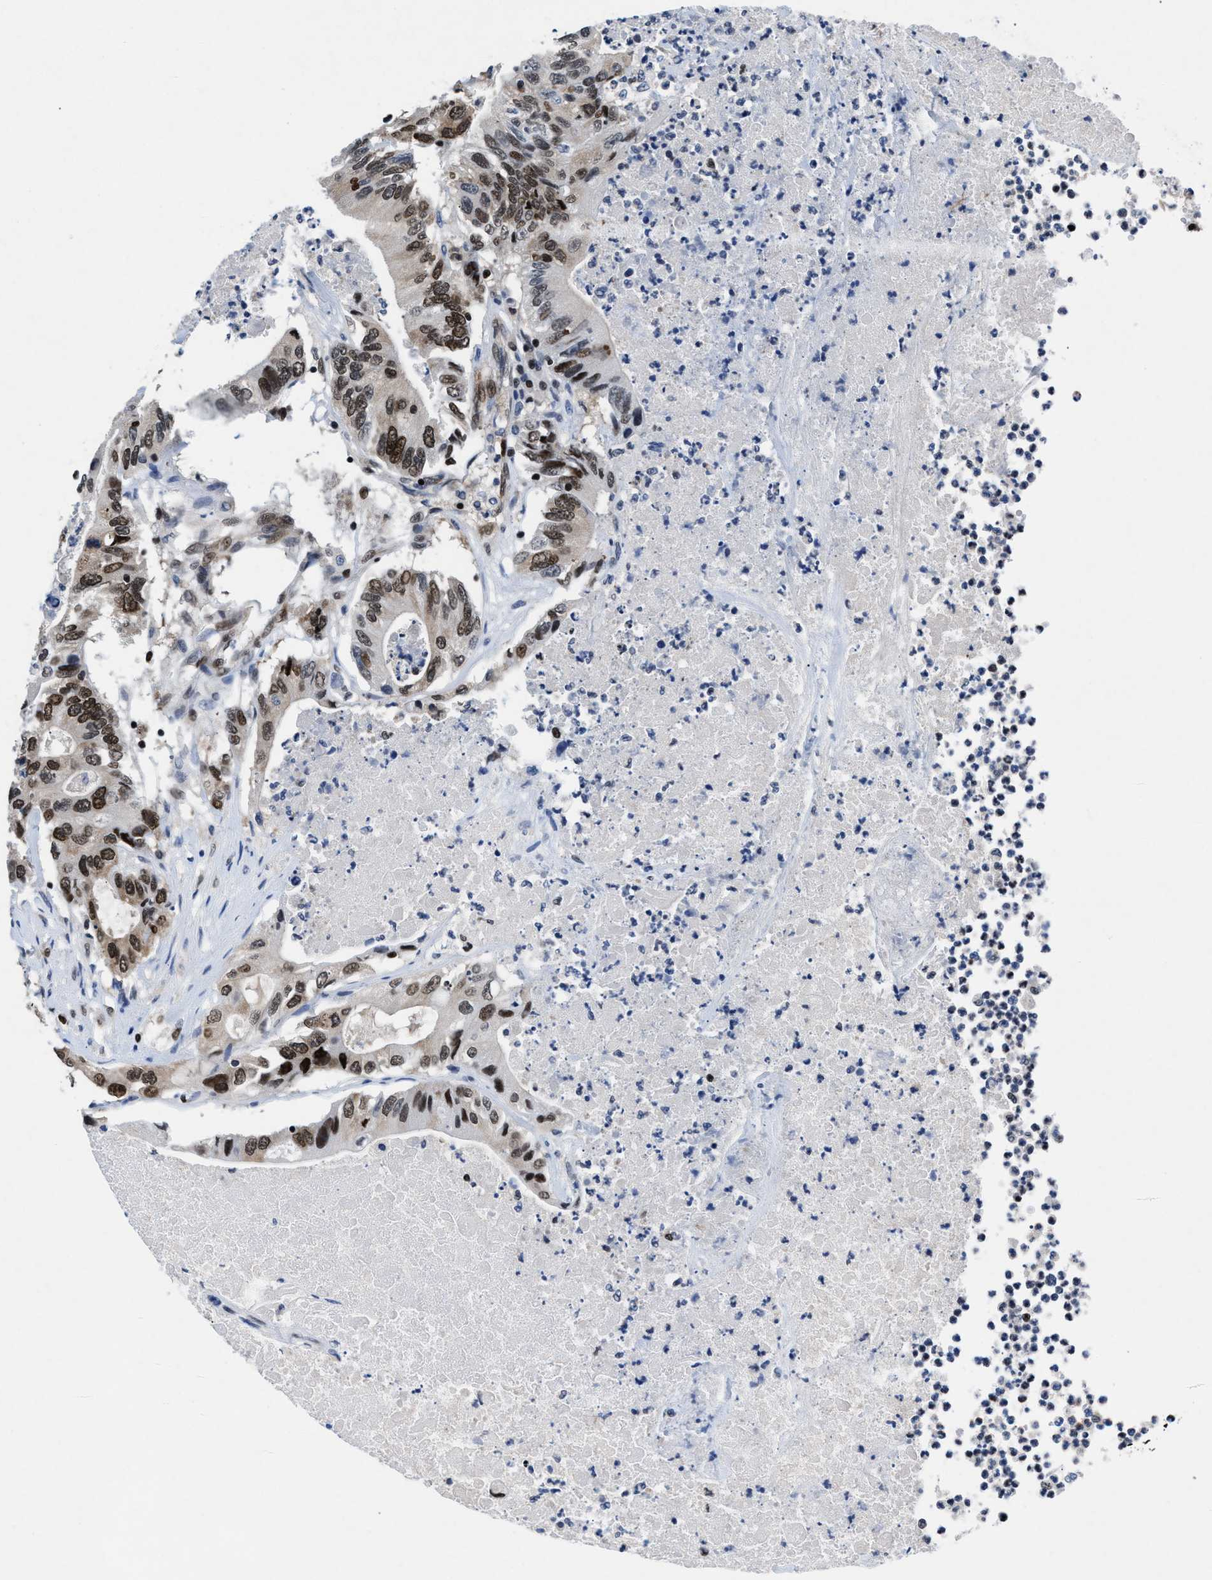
{"staining": {"intensity": "strong", "quantity": ">75%", "location": "nuclear"}, "tissue": "colorectal cancer", "cell_type": "Tumor cells", "image_type": "cancer", "snomed": [{"axis": "morphology", "description": "Adenocarcinoma, NOS"}, {"axis": "topography", "description": "Colon"}], "caption": "Protein staining by IHC exhibits strong nuclear staining in about >75% of tumor cells in adenocarcinoma (colorectal).", "gene": "WDR81", "patient": {"sex": "female", "age": 77}}